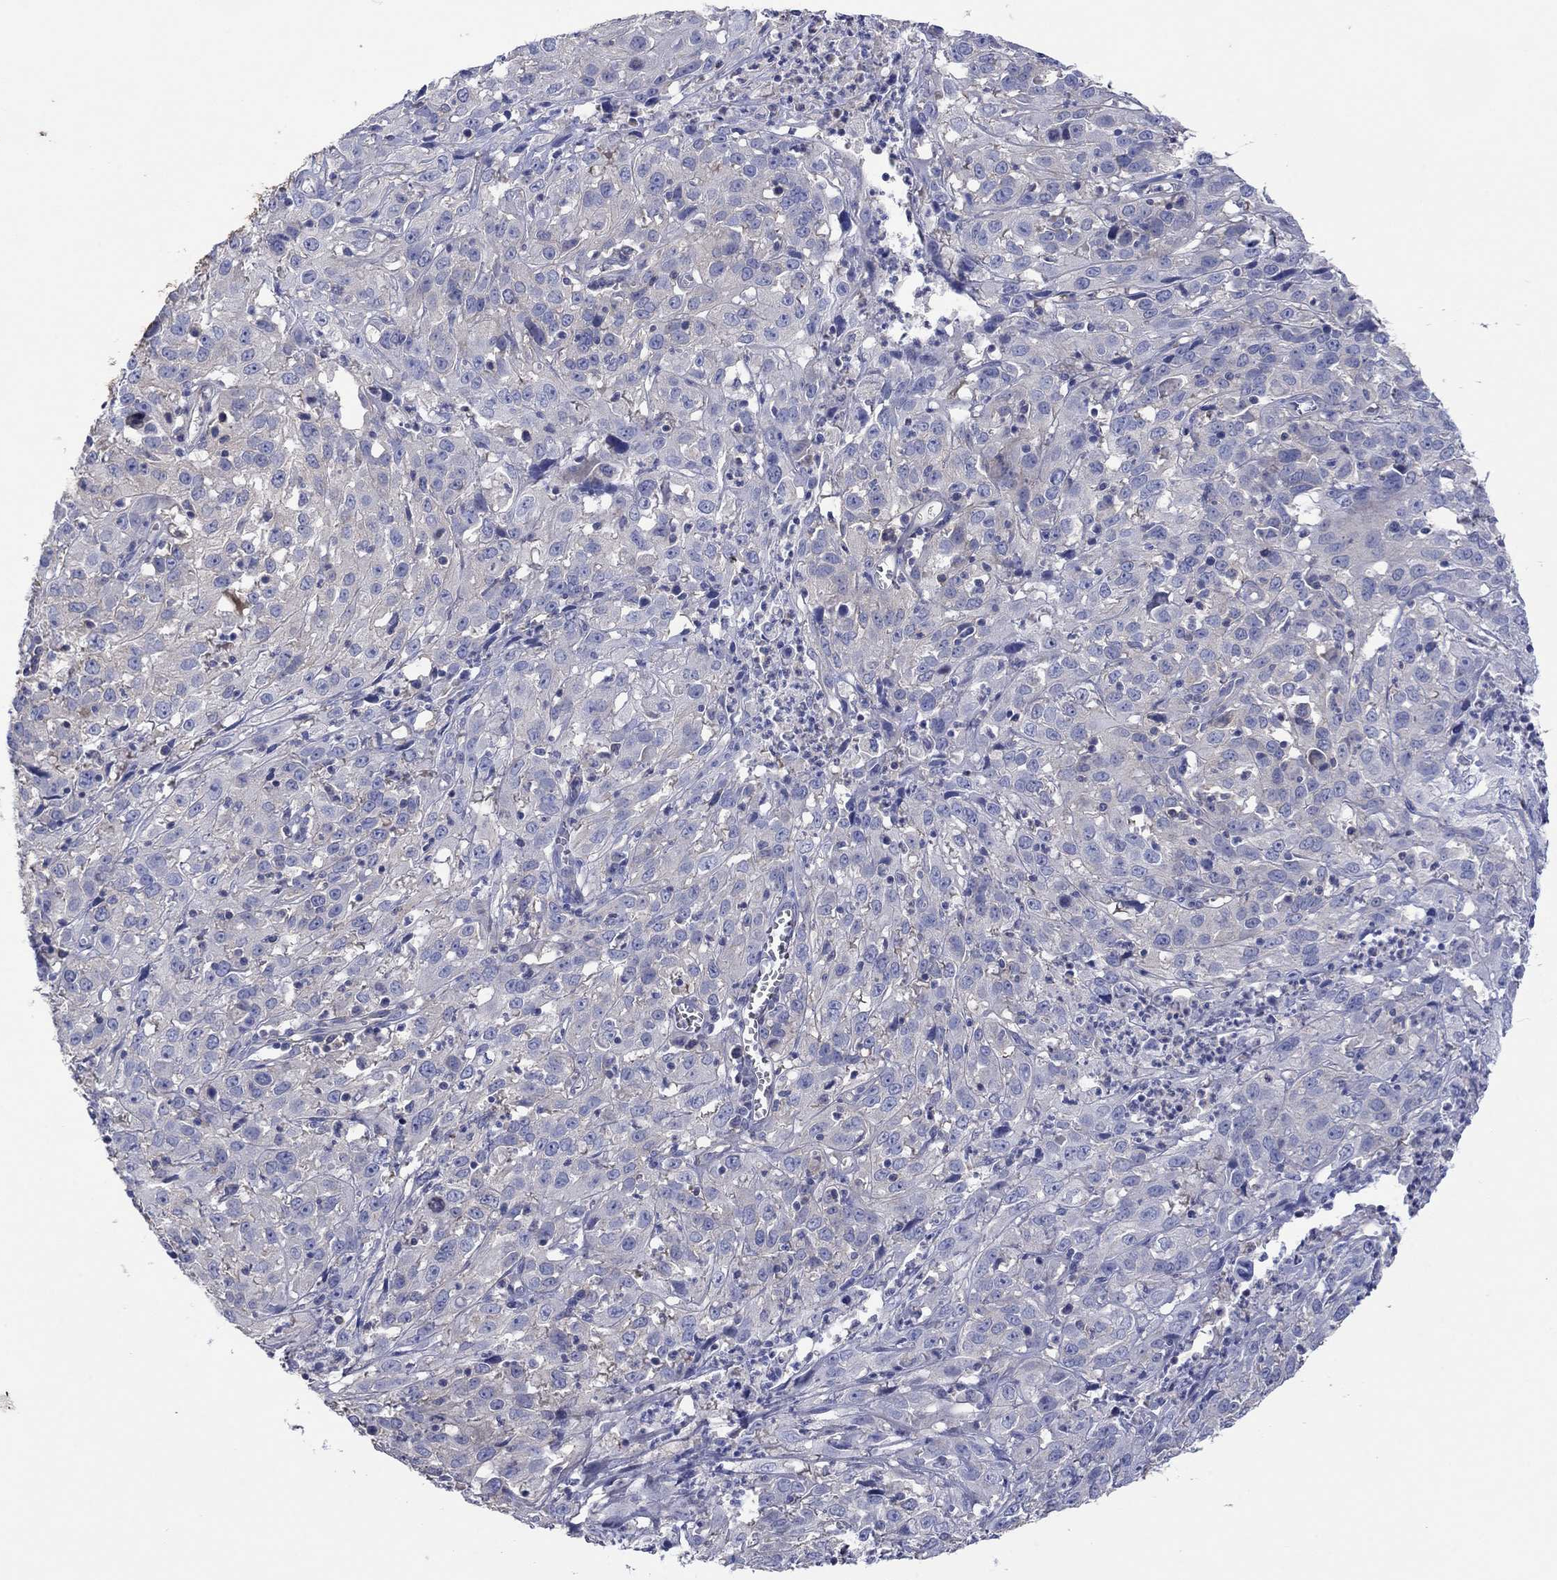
{"staining": {"intensity": "negative", "quantity": "none", "location": "none"}, "tissue": "cervical cancer", "cell_type": "Tumor cells", "image_type": "cancer", "snomed": [{"axis": "morphology", "description": "Squamous cell carcinoma, NOS"}, {"axis": "topography", "description": "Cervix"}], "caption": "IHC of human cervical cancer (squamous cell carcinoma) displays no positivity in tumor cells.", "gene": "TPRN", "patient": {"sex": "female", "age": 32}}